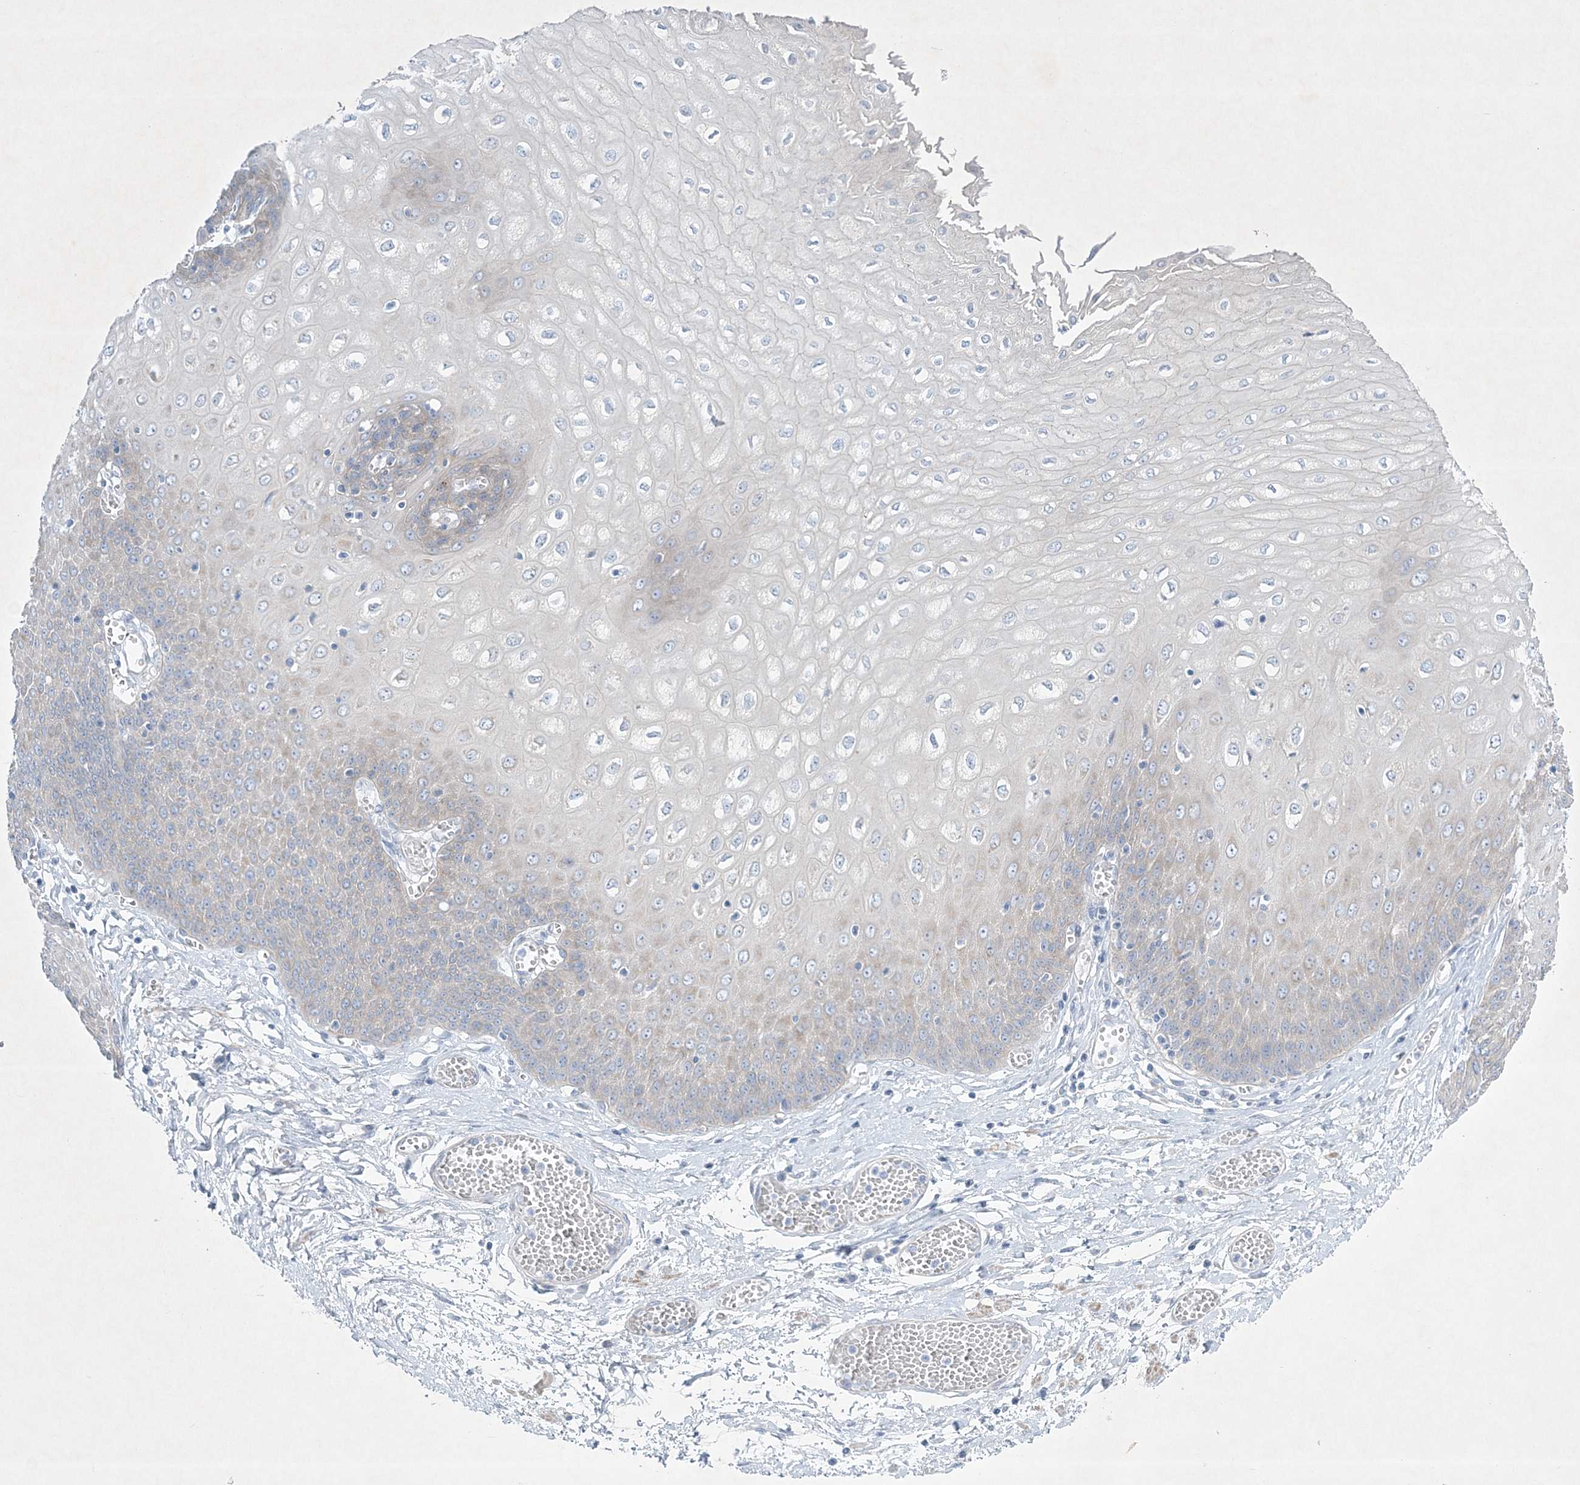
{"staining": {"intensity": "weak", "quantity": "25%-75%", "location": "cytoplasmic/membranous"}, "tissue": "esophagus", "cell_type": "Squamous epithelial cells", "image_type": "normal", "snomed": [{"axis": "morphology", "description": "Normal tissue, NOS"}, {"axis": "topography", "description": "Esophagus"}], "caption": "Human esophagus stained for a protein (brown) displays weak cytoplasmic/membranous positive staining in about 25%-75% of squamous epithelial cells.", "gene": "FARSB", "patient": {"sex": "male", "age": 60}}